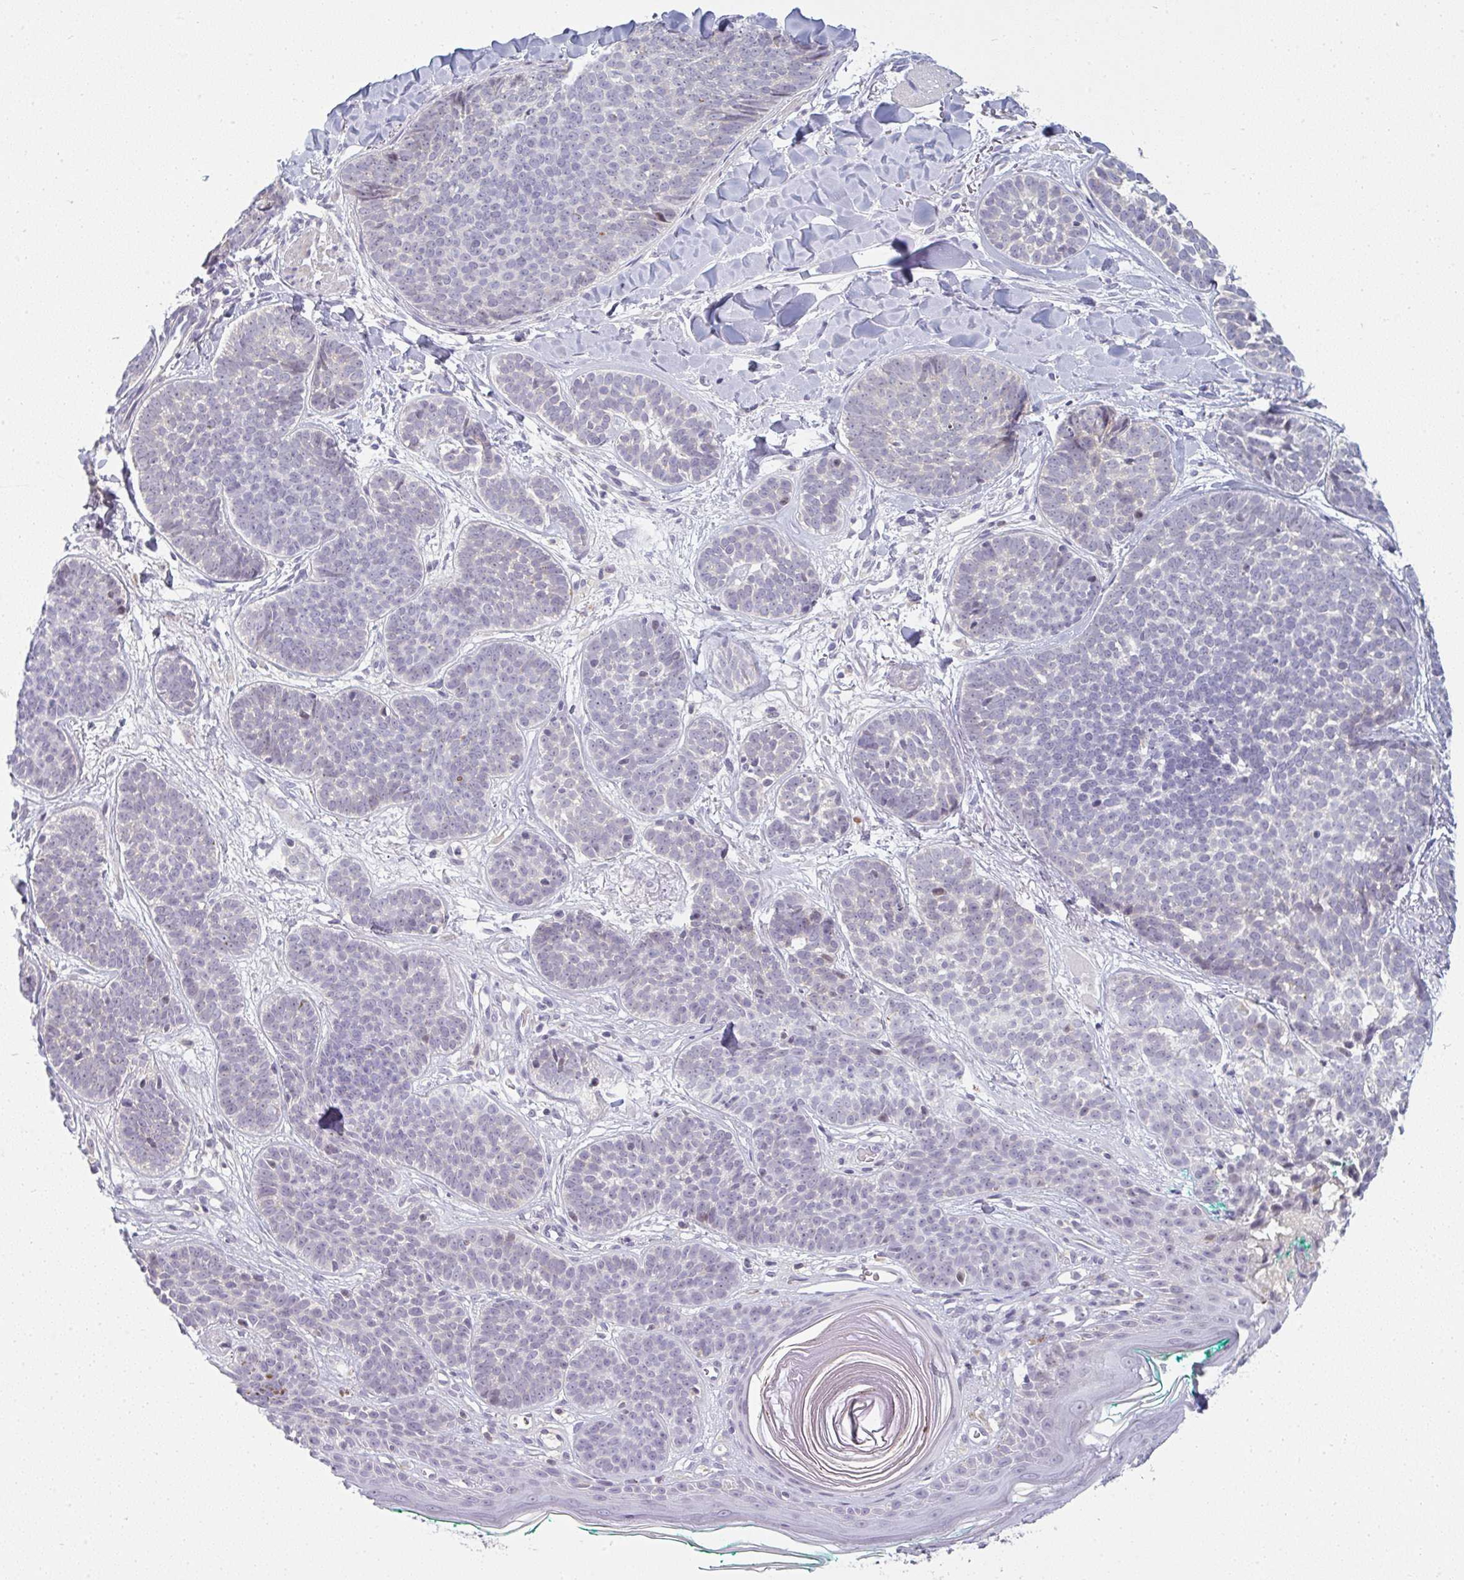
{"staining": {"intensity": "negative", "quantity": "none", "location": "none"}, "tissue": "skin cancer", "cell_type": "Tumor cells", "image_type": "cancer", "snomed": [{"axis": "morphology", "description": "Basal cell carcinoma"}, {"axis": "topography", "description": "Skin"}, {"axis": "topography", "description": "Skin of neck"}, {"axis": "topography", "description": "Skin of shoulder"}, {"axis": "topography", "description": "Skin of back"}], "caption": "A photomicrograph of basal cell carcinoma (skin) stained for a protein displays no brown staining in tumor cells.", "gene": "PPFIA4", "patient": {"sex": "male", "age": 80}}